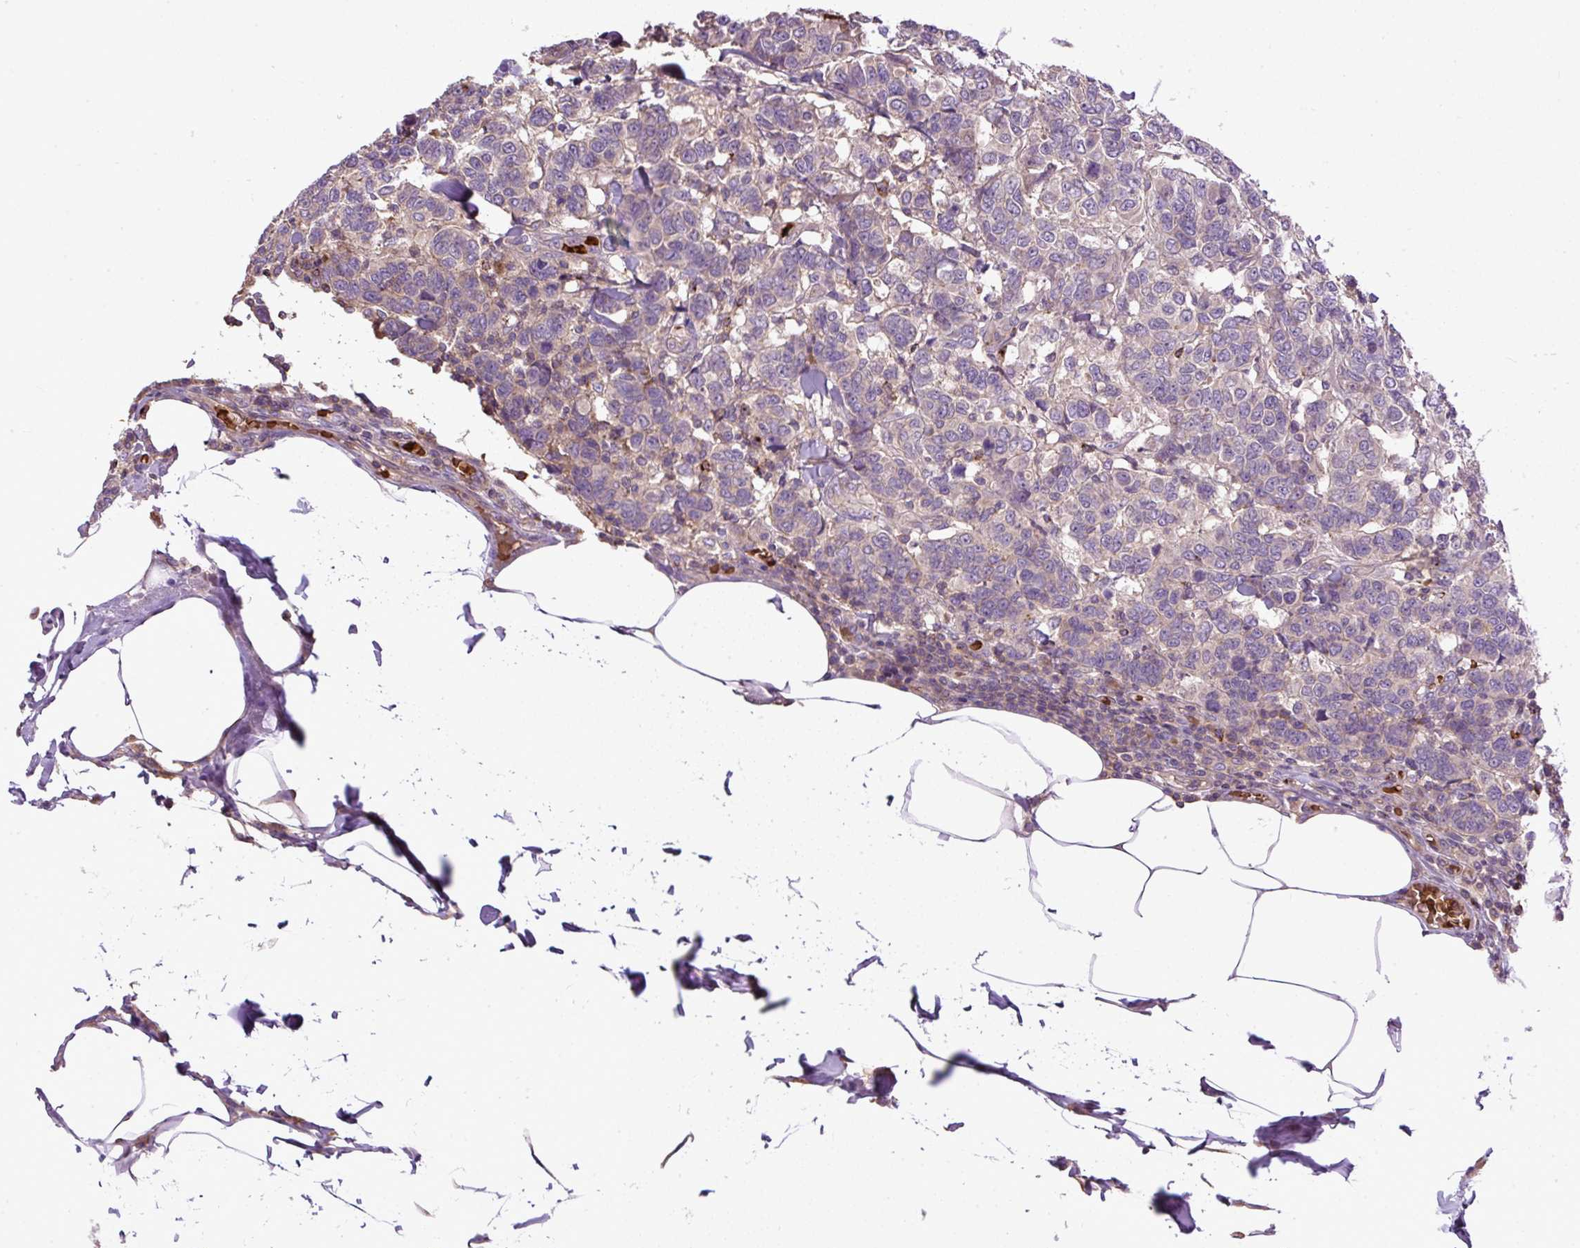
{"staining": {"intensity": "negative", "quantity": "none", "location": "none"}, "tissue": "breast cancer", "cell_type": "Tumor cells", "image_type": "cancer", "snomed": [{"axis": "morphology", "description": "Duct carcinoma"}, {"axis": "topography", "description": "Breast"}], "caption": "Immunohistochemical staining of breast cancer (infiltrating ductal carcinoma) shows no significant staining in tumor cells.", "gene": "CXCL13", "patient": {"sex": "female", "age": 55}}